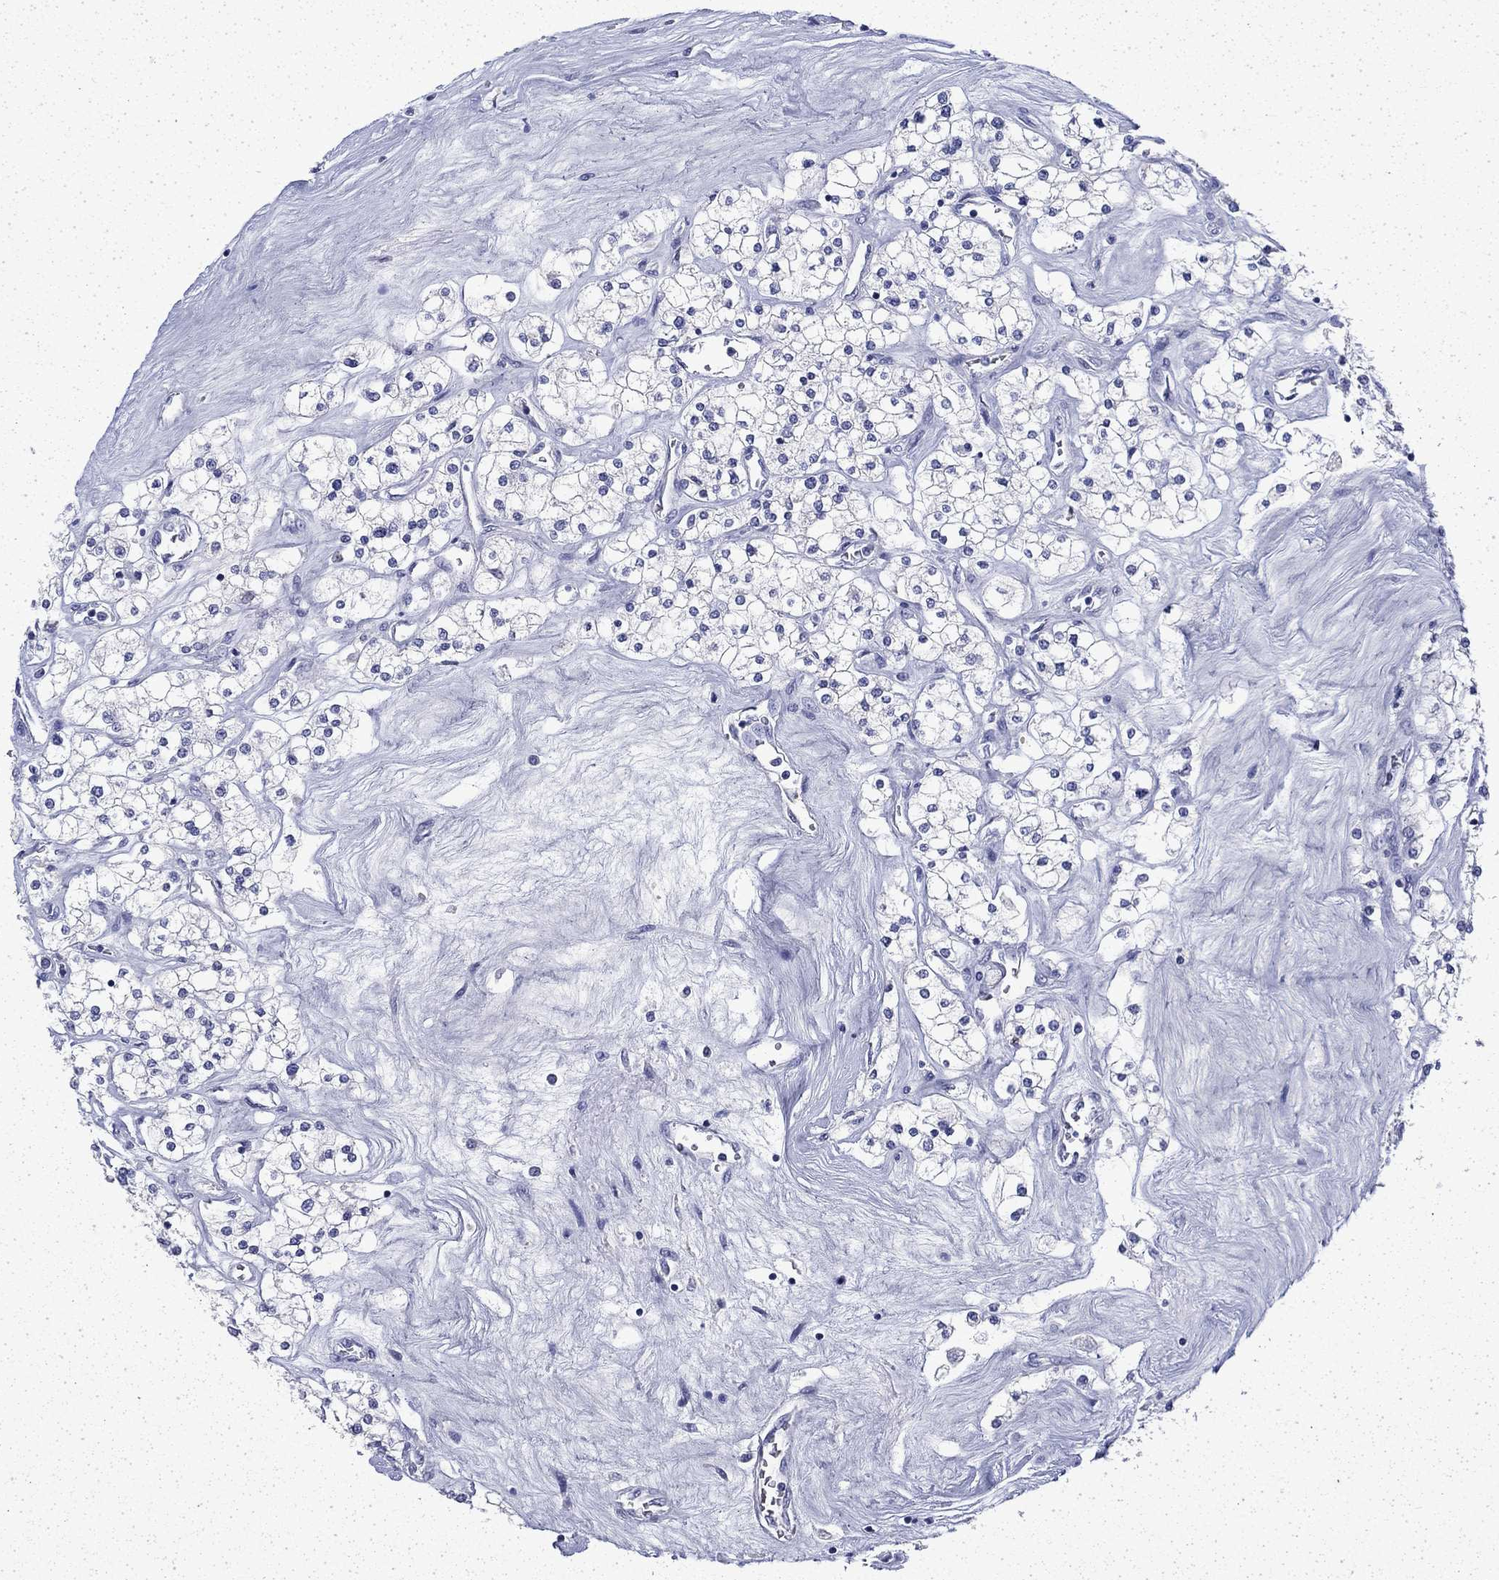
{"staining": {"intensity": "negative", "quantity": "none", "location": "none"}, "tissue": "renal cancer", "cell_type": "Tumor cells", "image_type": "cancer", "snomed": [{"axis": "morphology", "description": "Adenocarcinoma, NOS"}, {"axis": "topography", "description": "Kidney"}], "caption": "This micrograph is of renal adenocarcinoma stained with IHC to label a protein in brown with the nuclei are counter-stained blue. There is no staining in tumor cells. (Stains: DAB (3,3'-diaminobenzidine) immunohistochemistry (IHC) with hematoxylin counter stain, Microscopy: brightfield microscopy at high magnification).", "gene": "ENPP6", "patient": {"sex": "male", "age": 80}}